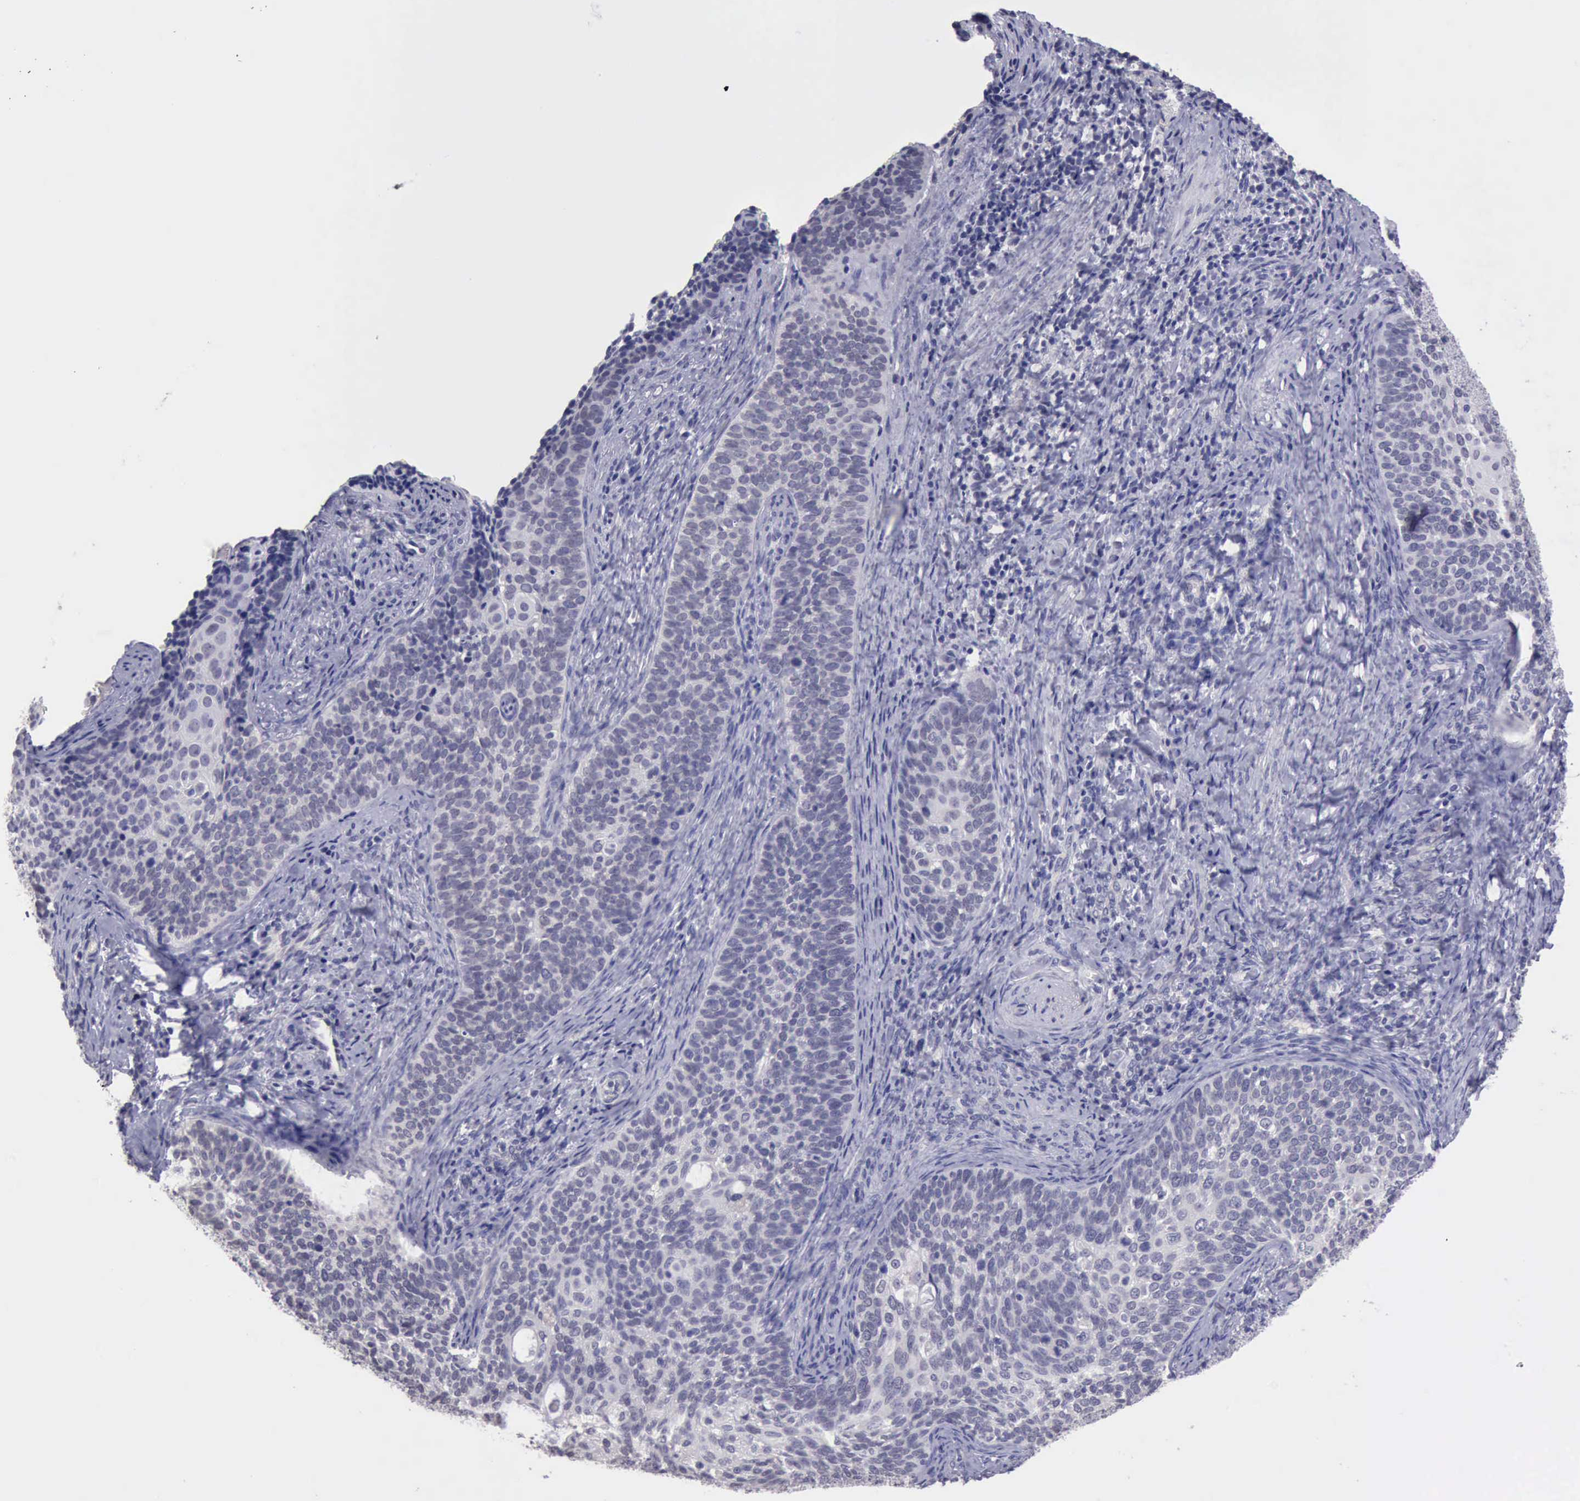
{"staining": {"intensity": "negative", "quantity": "none", "location": "none"}, "tissue": "cervical cancer", "cell_type": "Tumor cells", "image_type": "cancer", "snomed": [{"axis": "morphology", "description": "Squamous cell carcinoma, NOS"}, {"axis": "topography", "description": "Cervix"}], "caption": "Tumor cells show no significant protein positivity in cervical cancer (squamous cell carcinoma).", "gene": "KCND1", "patient": {"sex": "female", "age": 33}}